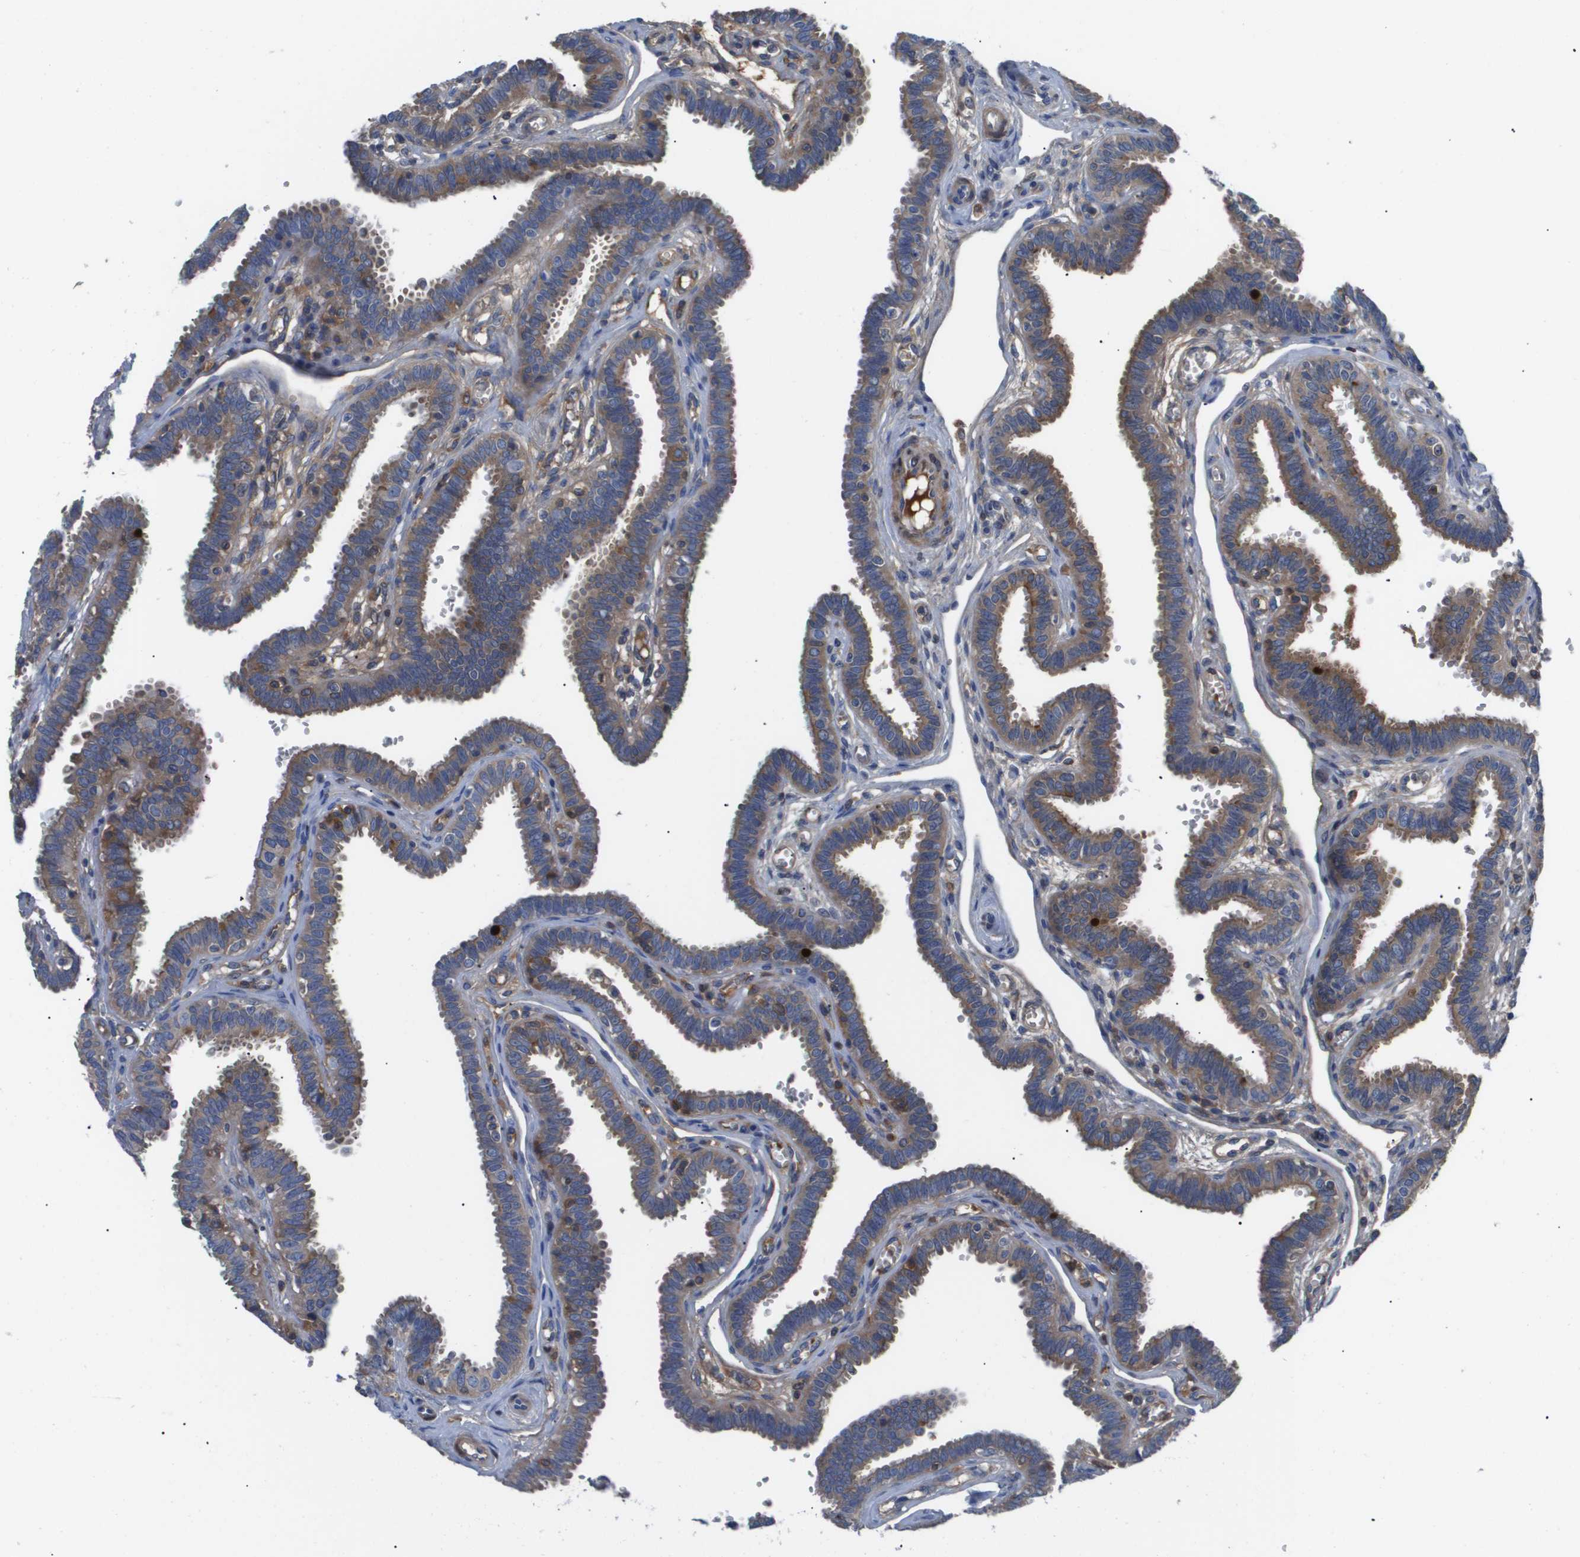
{"staining": {"intensity": "moderate", "quantity": "25%-75%", "location": "cytoplasmic/membranous"}, "tissue": "fallopian tube", "cell_type": "Glandular cells", "image_type": "normal", "snomed": [{"axis": "morphology", "description": "Normal tissue, NOS"}, {"axis": "topography", "description": "Fallopian tube"}], "caption": "Brown immunohistochemical staining in normal human fallopian tube shows moderate cytoplasmic/membranous staining in about 25%-75% of glandular cells.", "gene": "SERPINA6", "patient": {"sex": "female", "age": 32}}